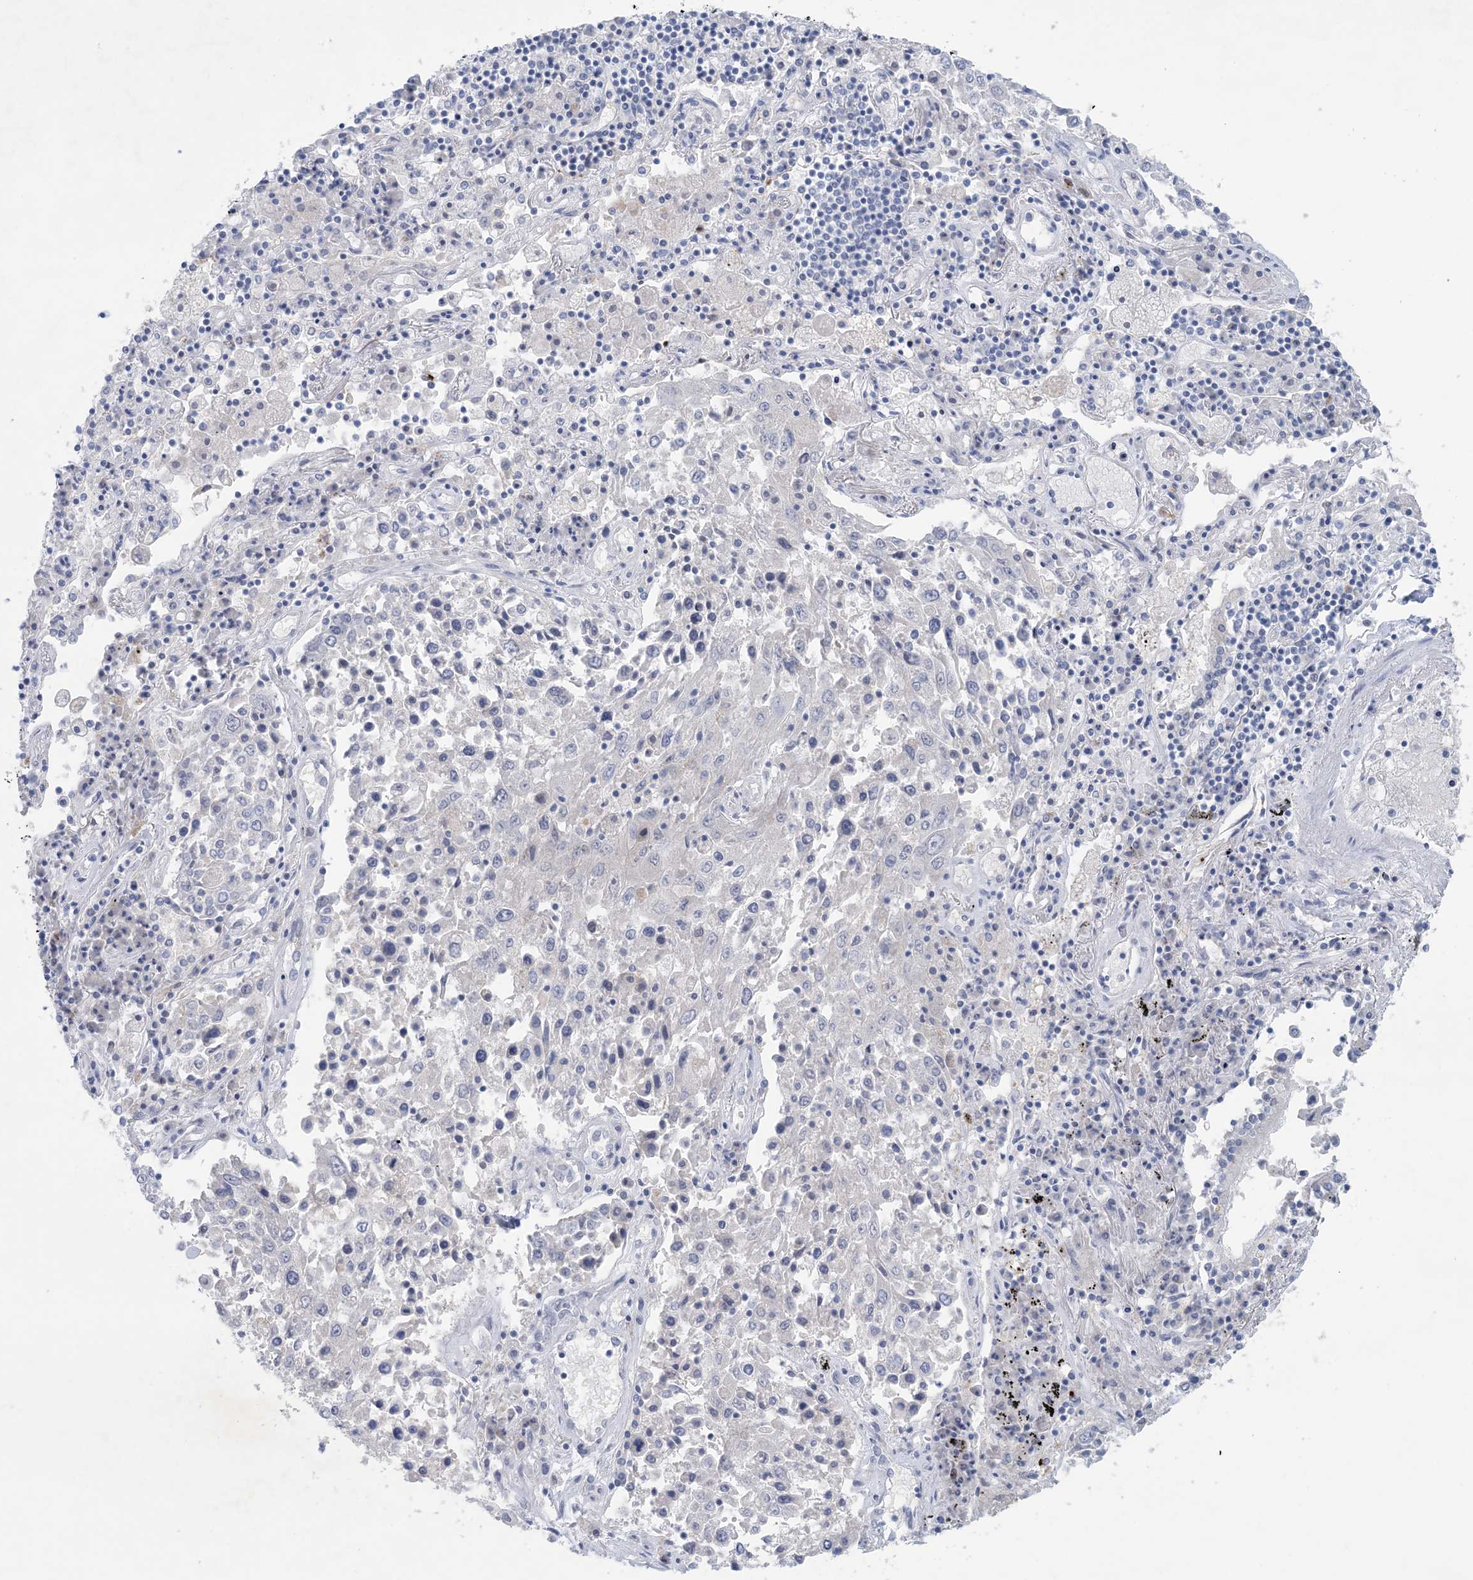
{"staining": {"intensity": "negative", "quantity": "none", "location": "none"}, "tissue": "lung cancer", "cell_type": "Tumor cells", "image_type": "cancer", "snomed": [{"axis": "morphology", "description": "Squamous cell carcinoma, NOS"}, {"axis": "topography", "description": "Lung"}], "caption": "Tumor cells show no significant positivity in lung squamous cell carcinoma.", "gene": "GABRG1", "patient": {"sex": "male", "age": 65}}